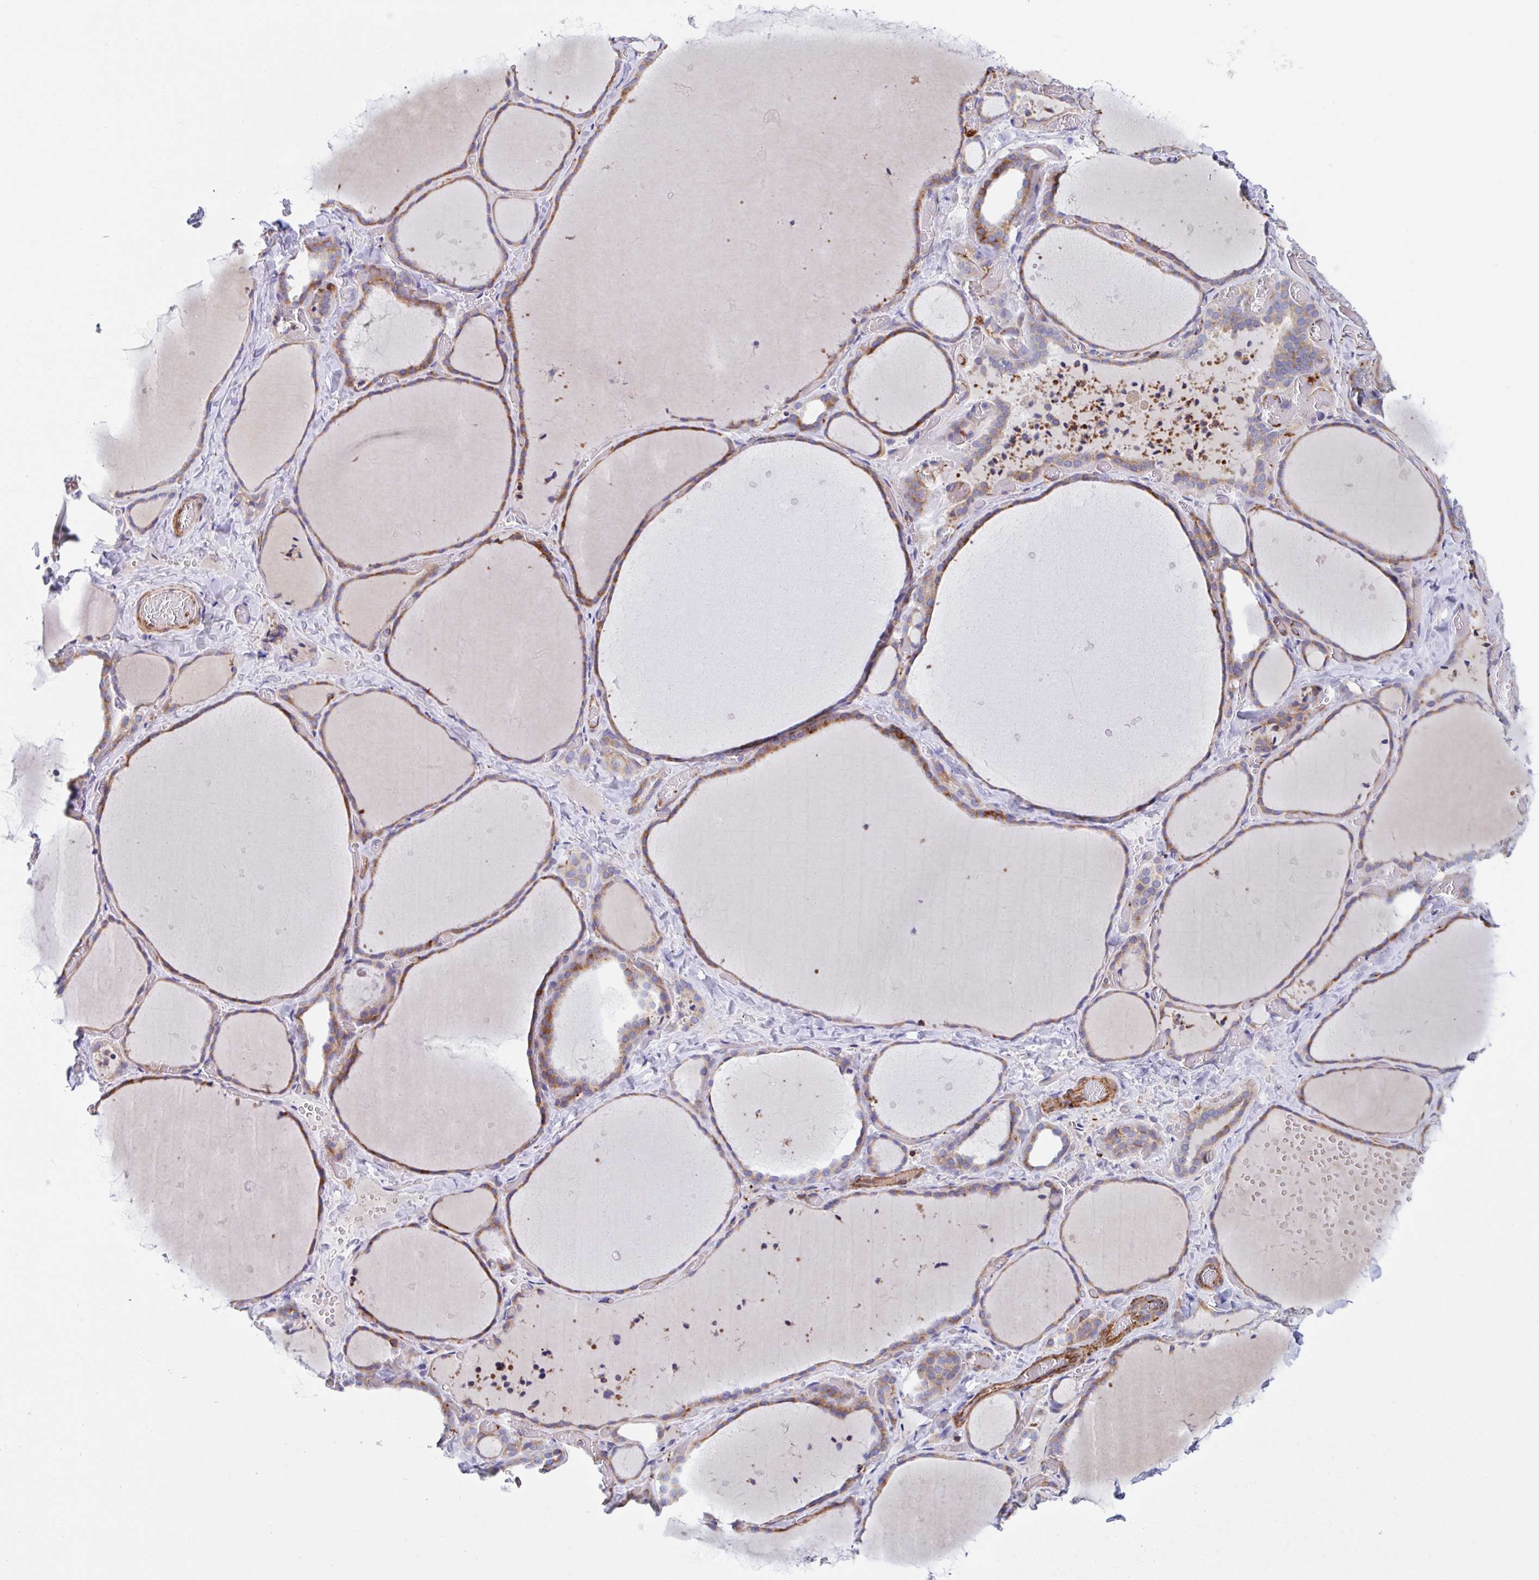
{"staining": {"intensity": "weak", "quantity": "25%-75%", "location": "cytoplasmic/membranous"}, "tissue": "thyroid gland", "cell_type": "Glandular cells", "image_type": "normal", "snomed": [{"axis": "morphology", "description": "Normal tissue, NOS"}, {"axis": "topography", "description": "Thyroid gland"}], "caption": "Immunohistochemistry of benign human thyroid gland shows low levels of weak cytoplasmic/membranous positivity in approximately 25%-75% of glandular cells.", "gene": "KLC3", "patient": {"sex": "female", "age": 36}}